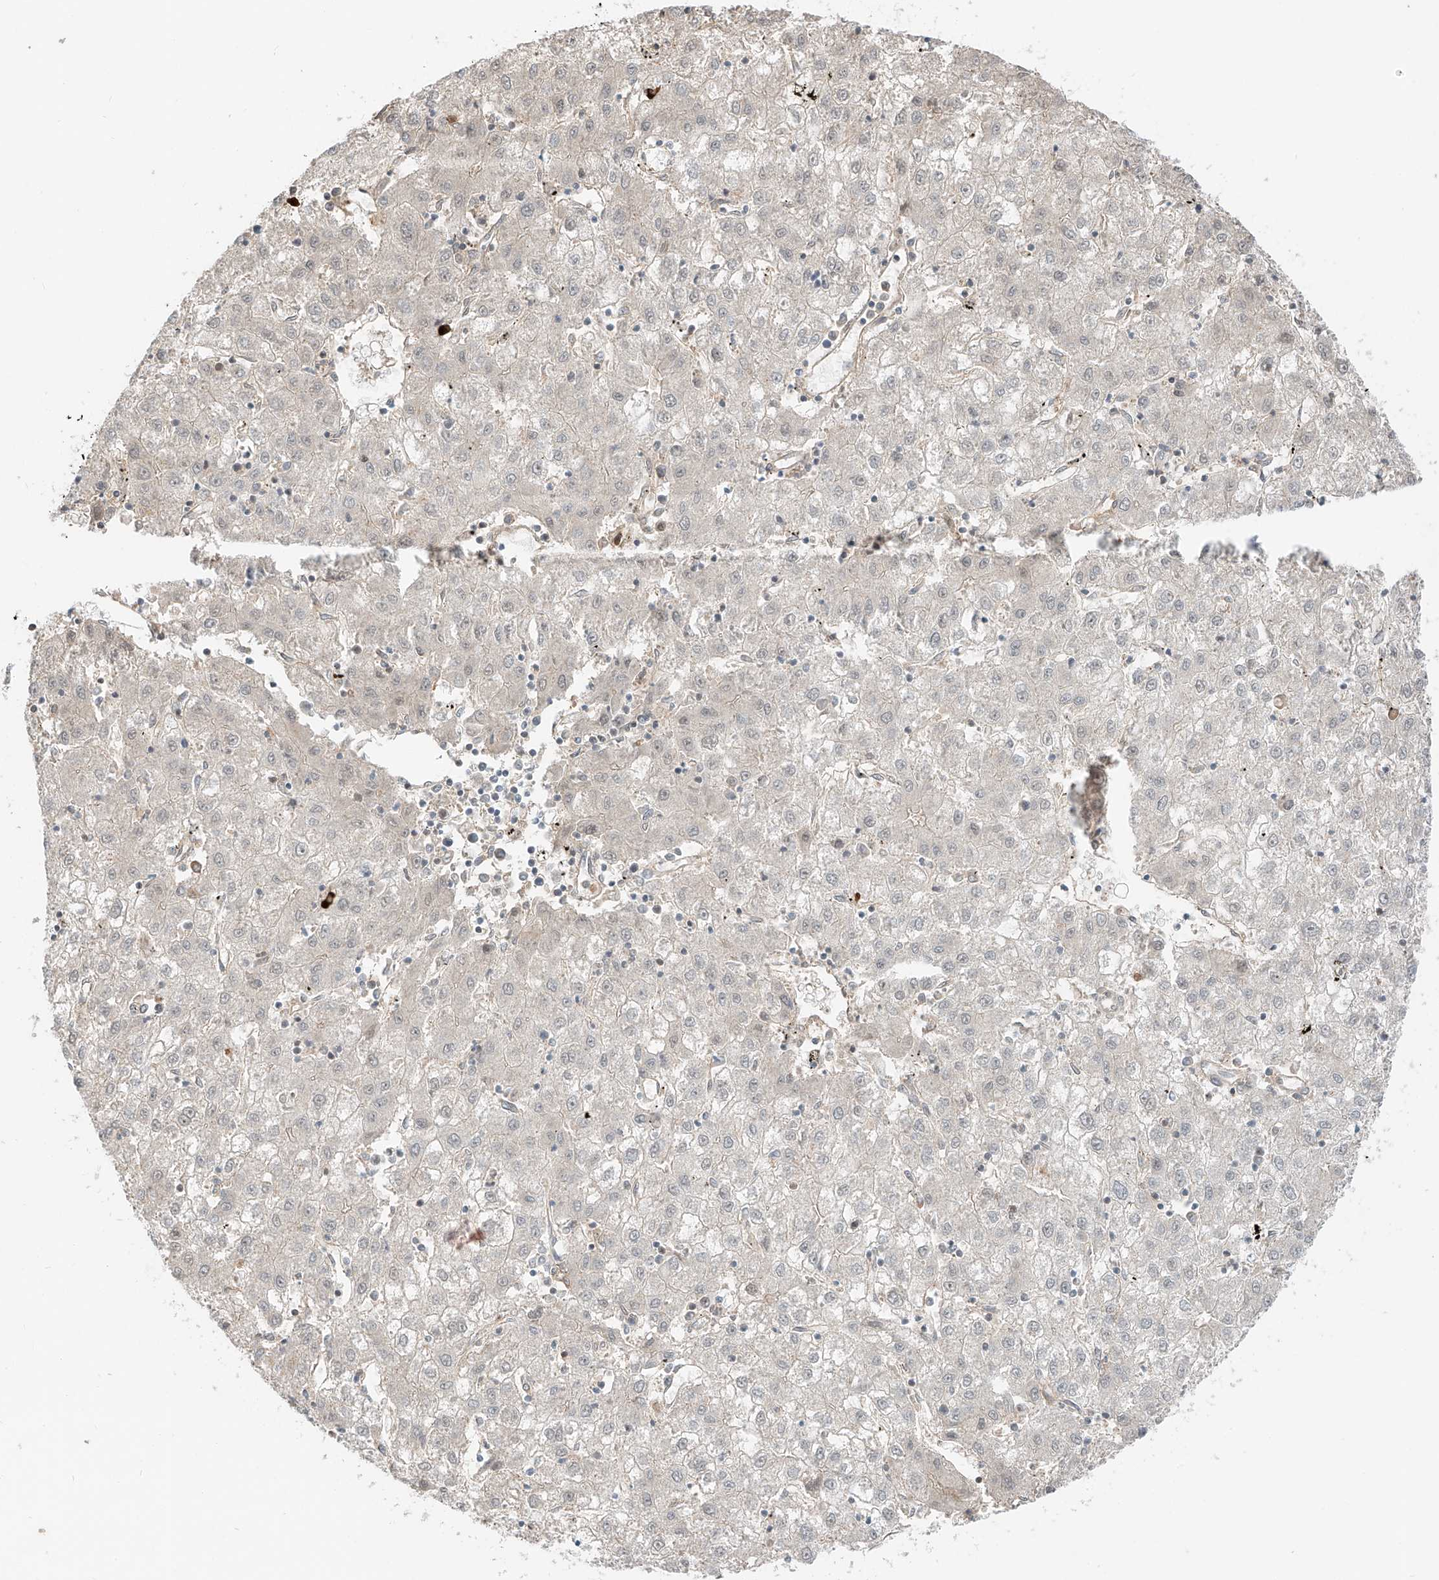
{"staining": {"intensity": "negative", "quantity": "none", "location": "none"}, "tissue": "liver cancer", "cell_type": "Tumor cells", "image_type": "cancer", "snomed": [{"axis": "morphology", "description": "Carcinoma, Hepatocellular, NOS"}, {"axis": "topography", "description": "Liver"}], "caption": "Tumor cells are negative for protein expression in human liver cancer. (Stains: DAB immunohistochemistry with hematoxylin counter stain, Microscopy: brightfield microscopy at high magnification).", "gene": "CEP162", "patient": {"sex": "male", "age": 72}}